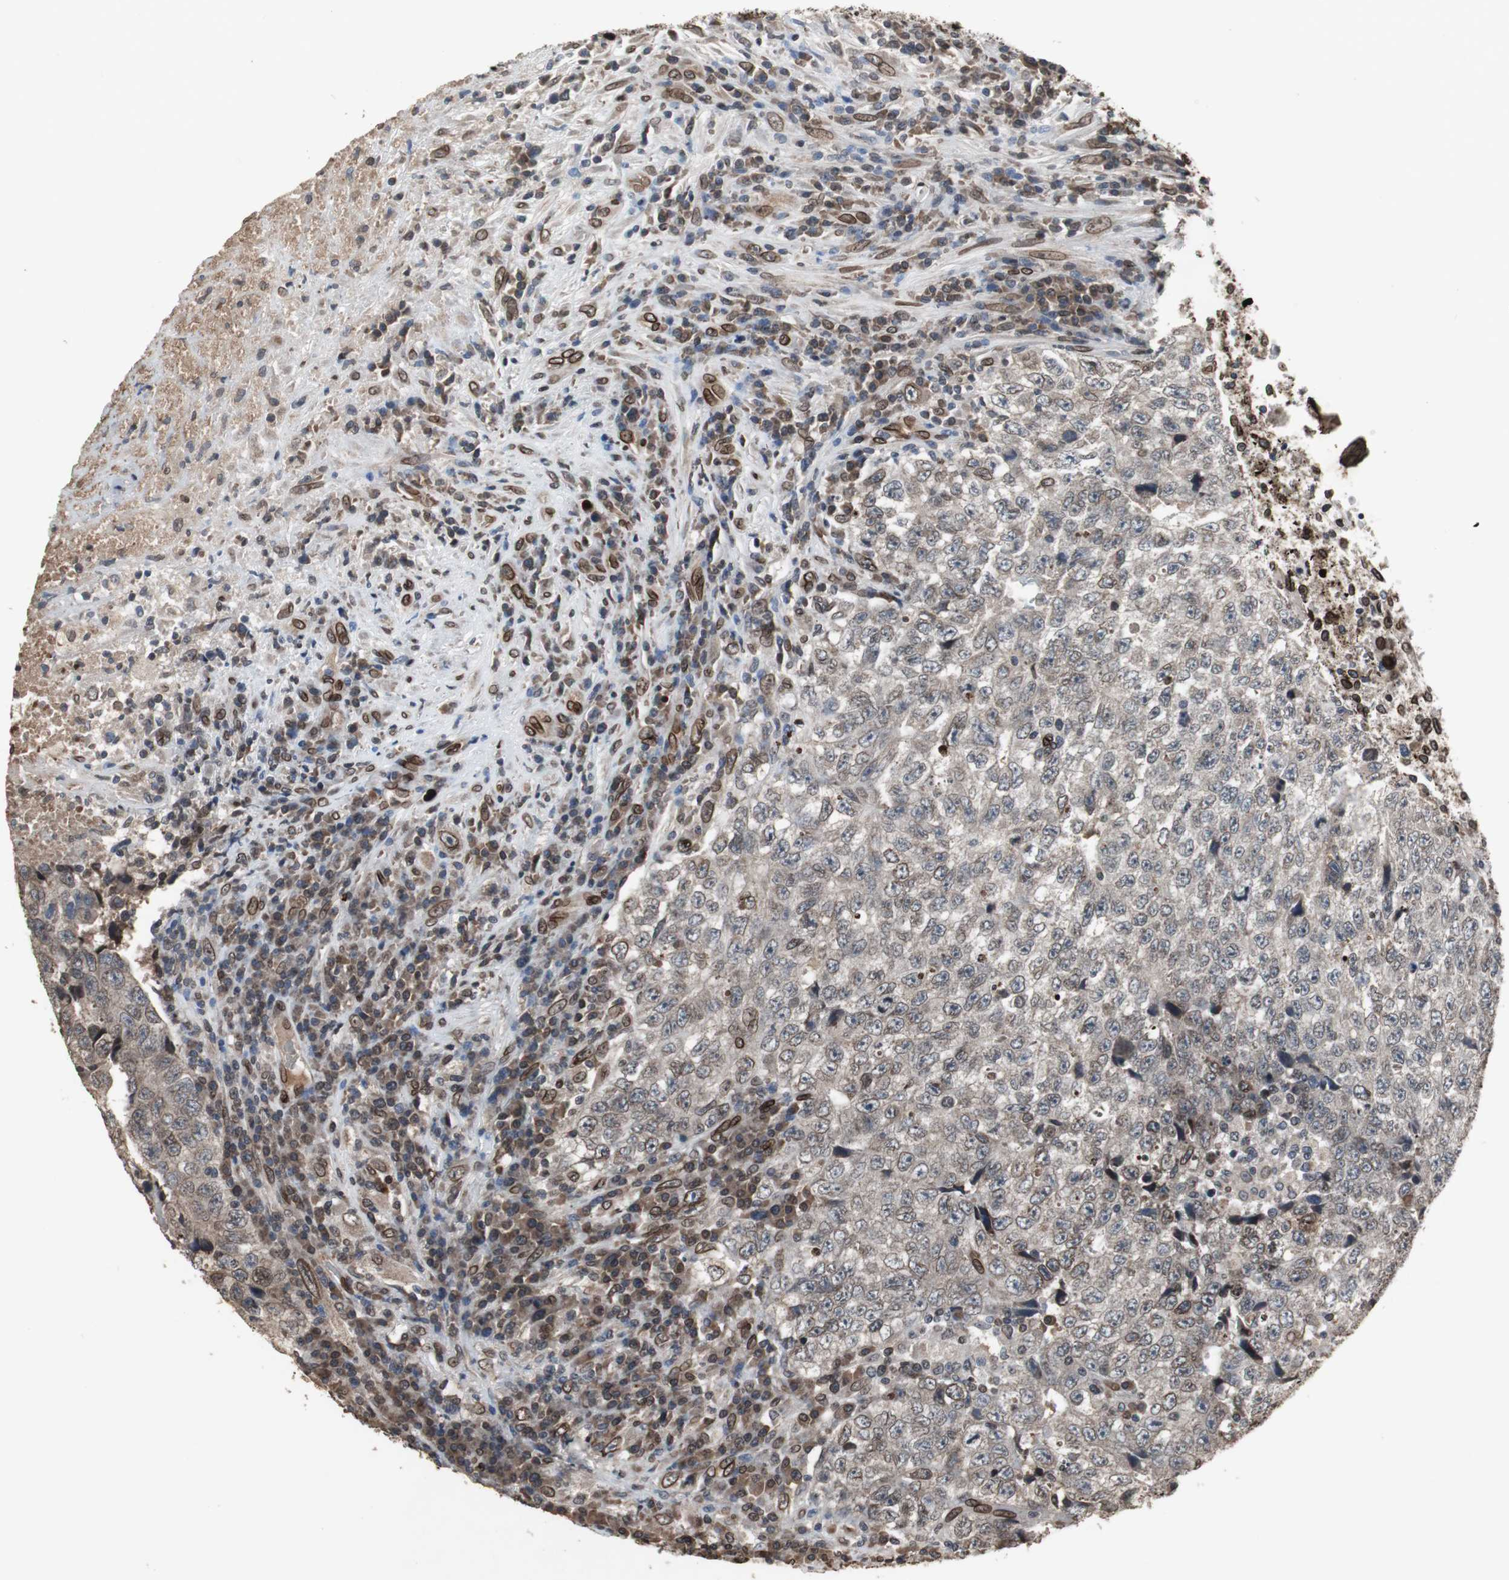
{"staining": {"intensity": "strong", "quantity": "25%-75%", "location": "cytoplasmic/membranous,nuclear"}, "tissue": "testis cancer", "cell_type": "Tumor cells", "image_type": "cancer", "snomed": [{"axis": "morphology", "description": "Necrosis, NOS"}, {"axis": "morphology", "description": "Carcinoma, Embryonal, NOS"}, {"axis": "topography", "description": "Testis"}], "caption": "The immunohistochemical stain shows strong cytoplasmic/membranous and nuclear expression in tumor cells of testis cancer (embryonal carcinoma) tissue. (DAB (3,3'-diaminobenzidine) IHC with brightfield microscopy, high magnification).", "gene": "LMNA", "patient": {"sex": "male", "age": 19}}